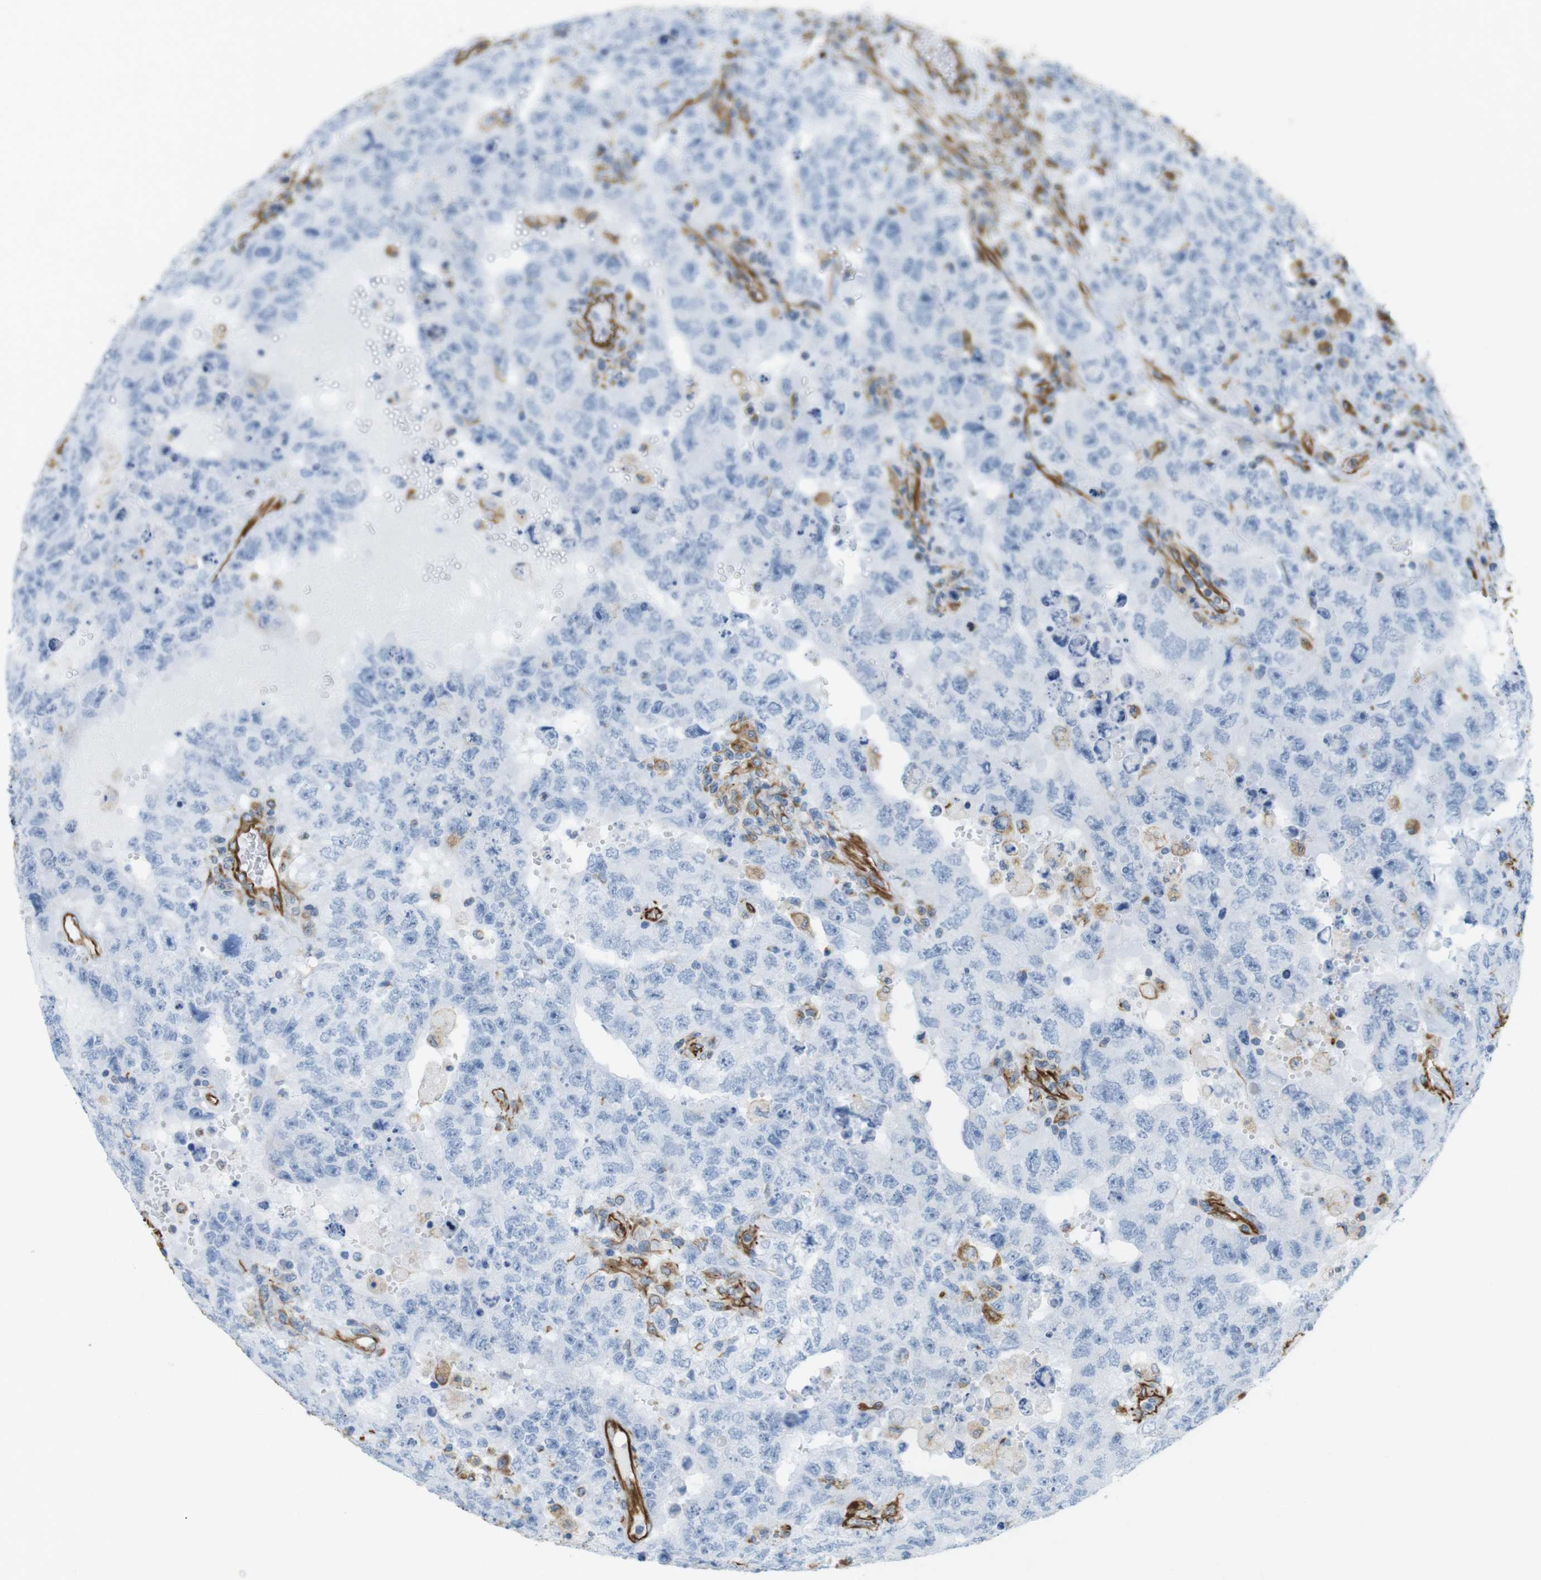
{"staining": {"intensity": "negative", "quantity": "none", "location": "none"}, "tissue": "testis cancer", "cell_type": "Tumor cells", "image_type": "cancer", "snomed": [{"axis": "morphology", "description": "Carcinoma, Embryonal, NOS"}, {"axis": "topography", "description": "Testis"}], "caption": "DAB (3,3'-diaminobenzidine) immunohistochemical staining of testis embryonal carcinoma shows no significant positivity in tumor cells.", "gene": "MS4A10", "patient": {"sex": "male", "age": 26}}